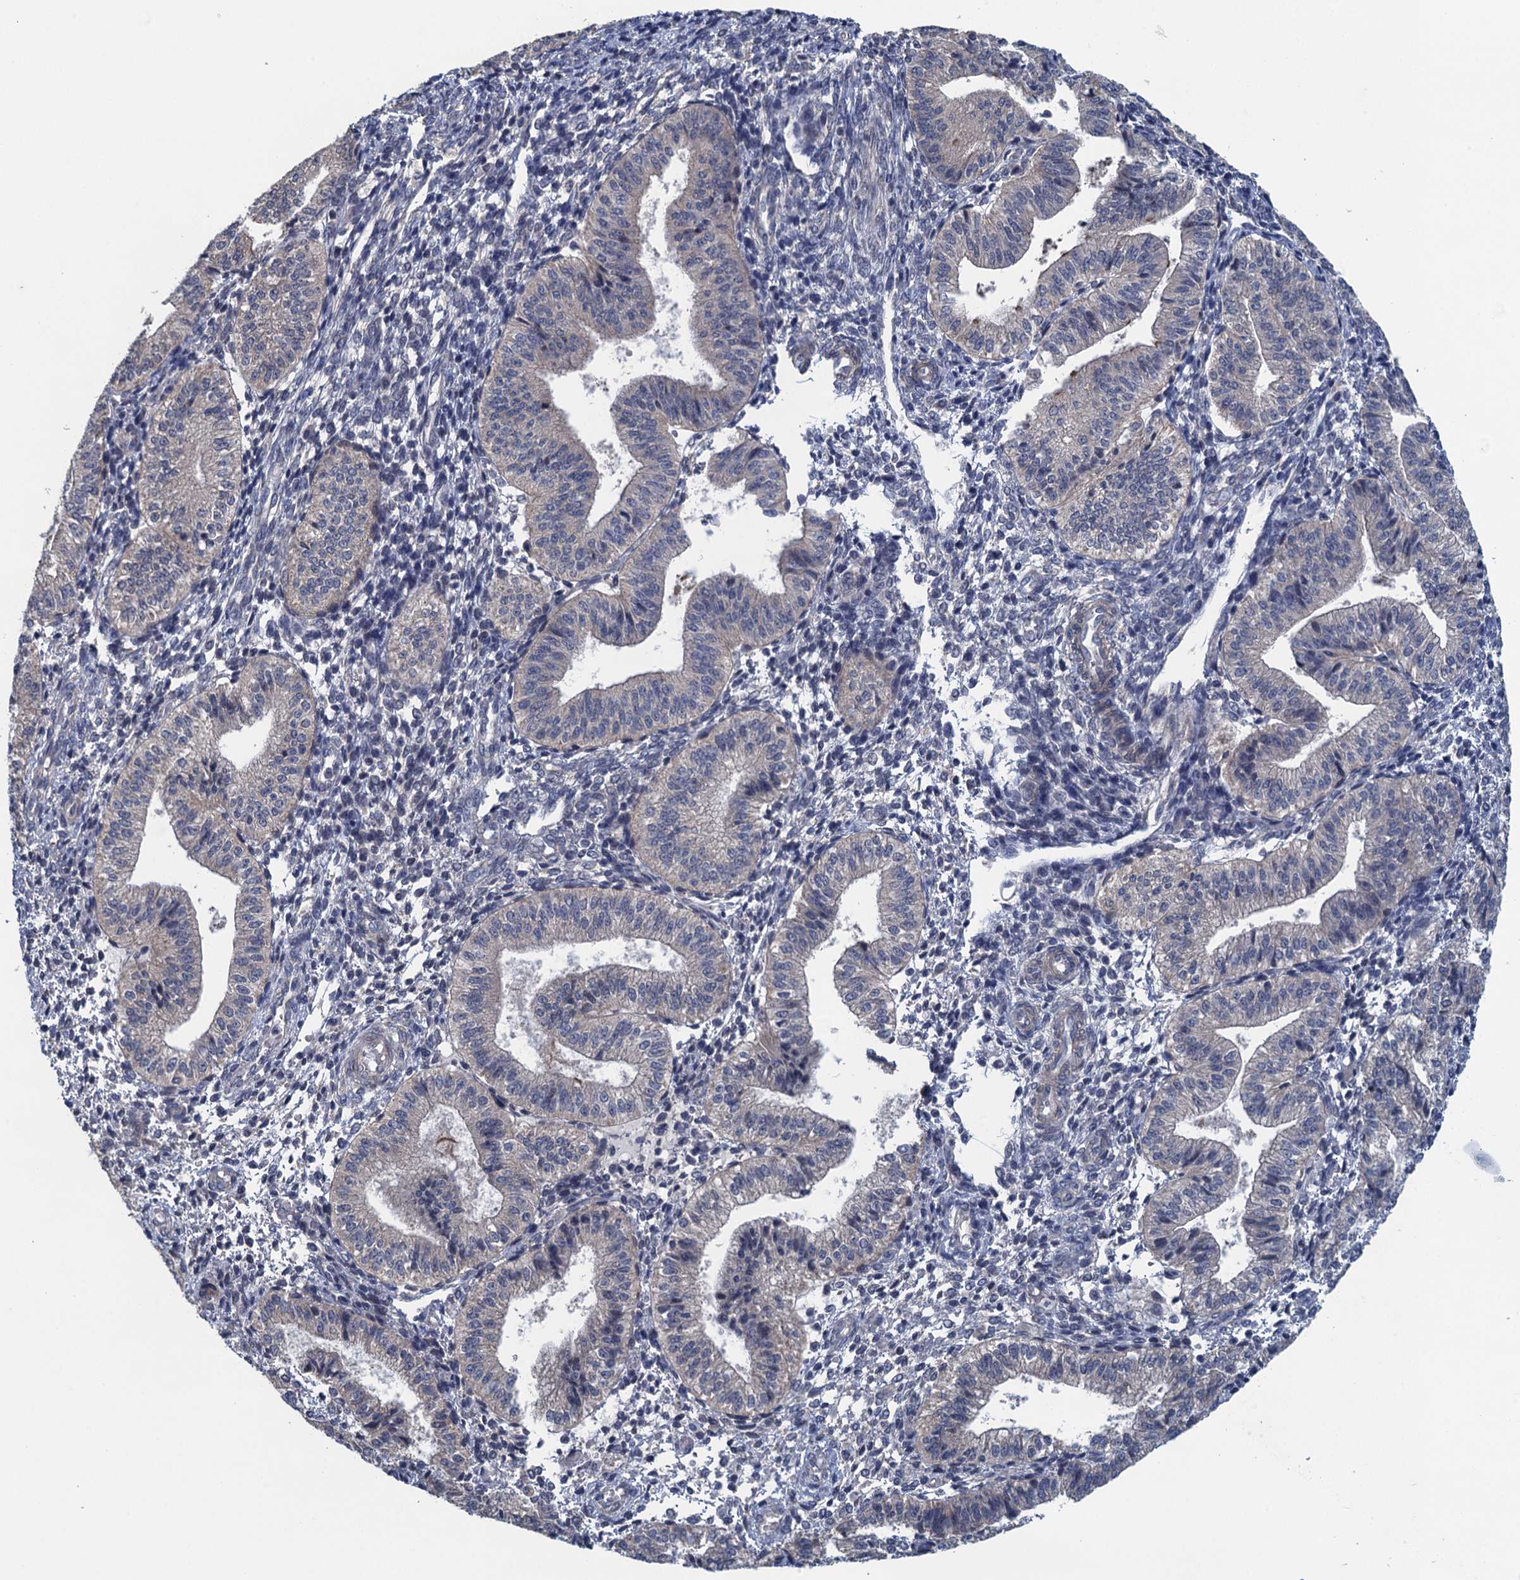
{"staining": {"intensity": "negative", "quantity": "none", "location": "none"}, "tissue": "endometrium", "cell_type": "Cells in endometrial stroma", "image_type": "normal", "snomed": [{"axis": "morphology", "description": "Normal tissue, NOS"}, {"axis": "topography", "description": "Endometrium"}], "caption": "This is an IHC image of normal endometrium. There is no staining in cells in endometrial stroma.", "gene": "CTU2", "patient": {"sex": "female", "age": 34}}